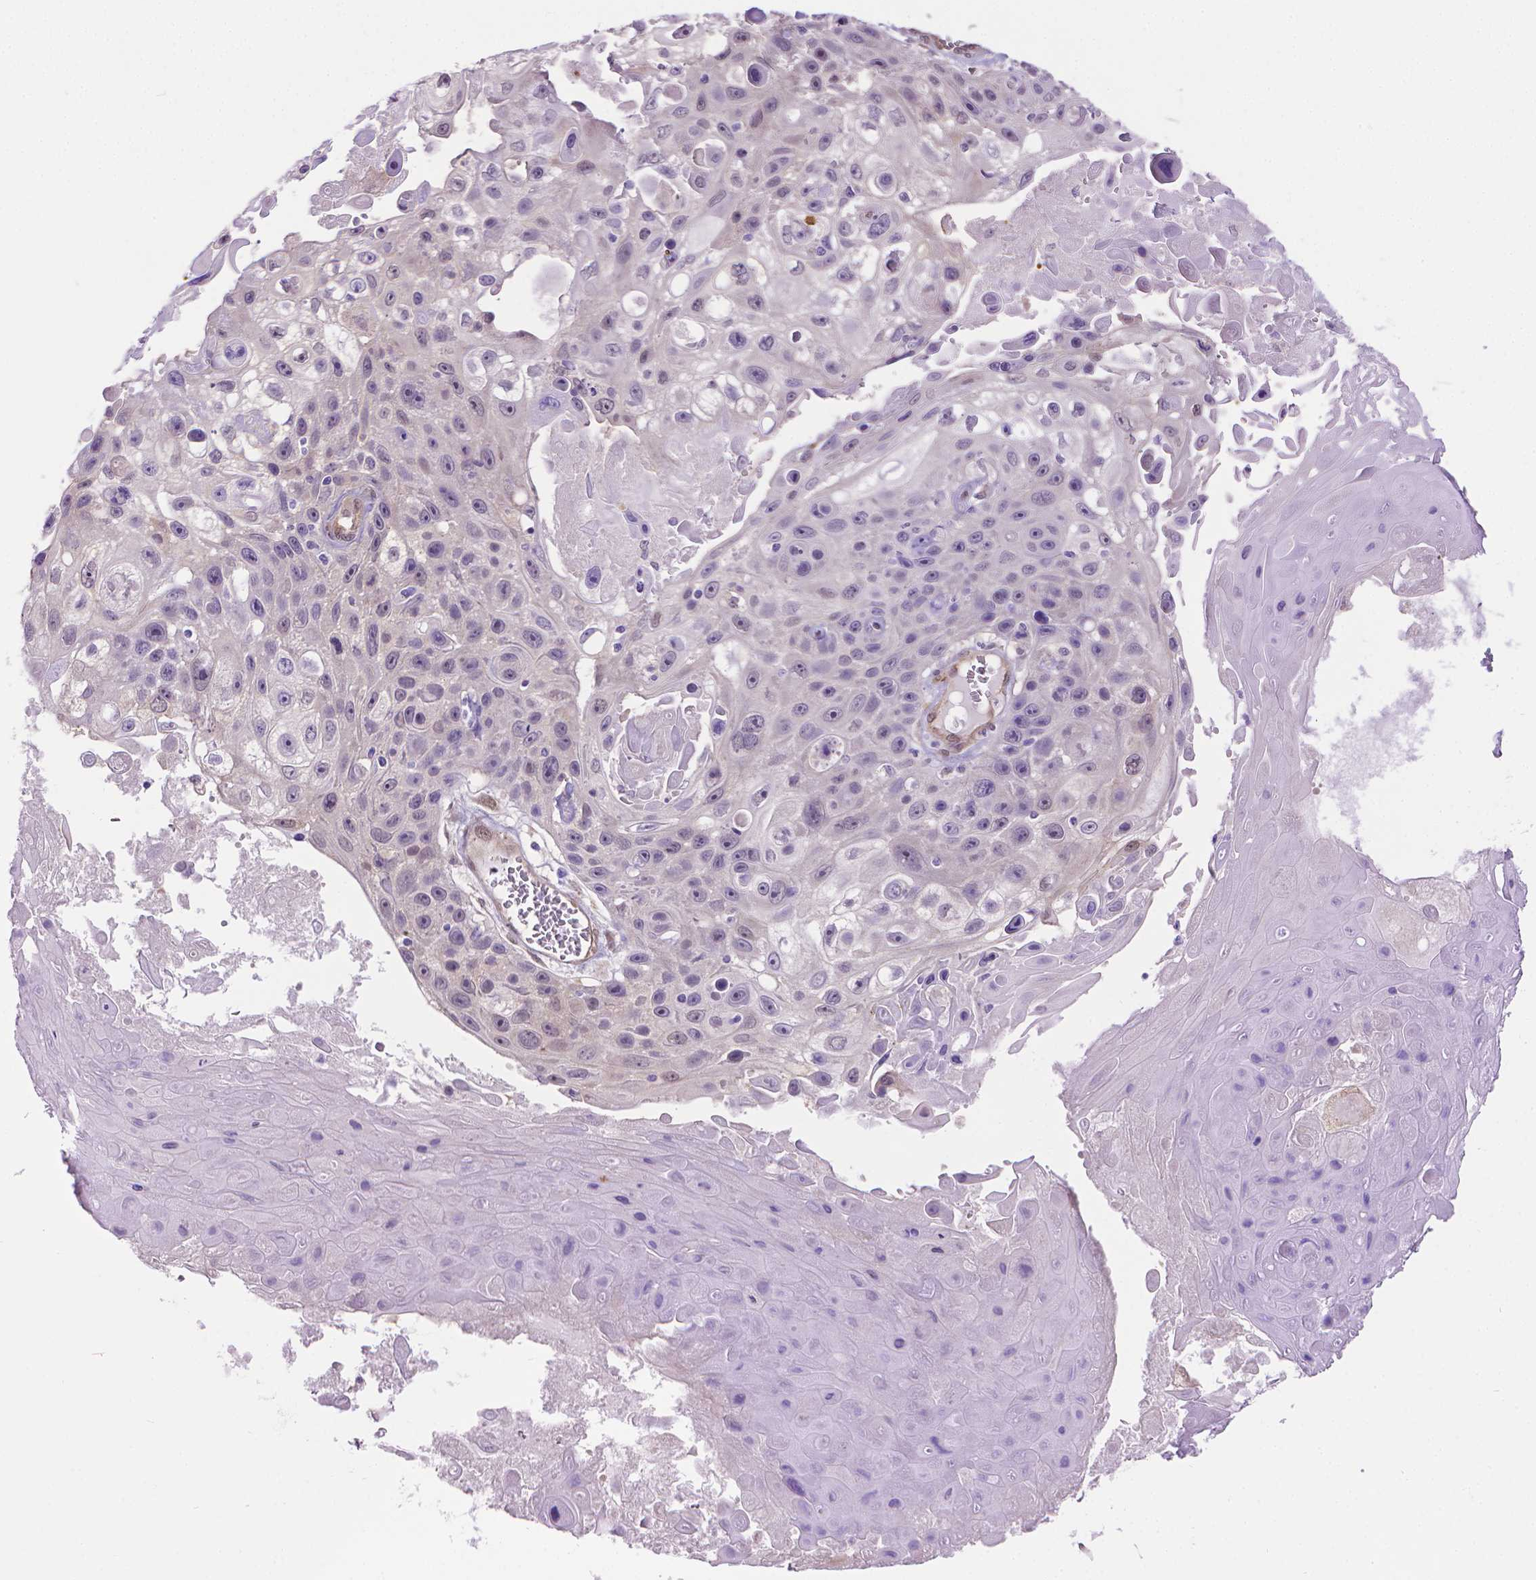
{"staining": {"intensity": "negative", "quantity": "none", "location": "none"}, "tissue": "skin cancer", "cell_type": "Tumor cells", "image_type": "cancer", "snomed": [{"axis": "morphology", "description": "Squamous cell carcinoma, NOS"}, {"axis": "topography", "description": "Skin"}], "caption": "DAB immunohistochemical staining of squamous cell carcinoma (skin) reveals no significant positivity in tumor cells.", "gene": "CLIC4", "patient": {"sex": "male", "age": 82}}